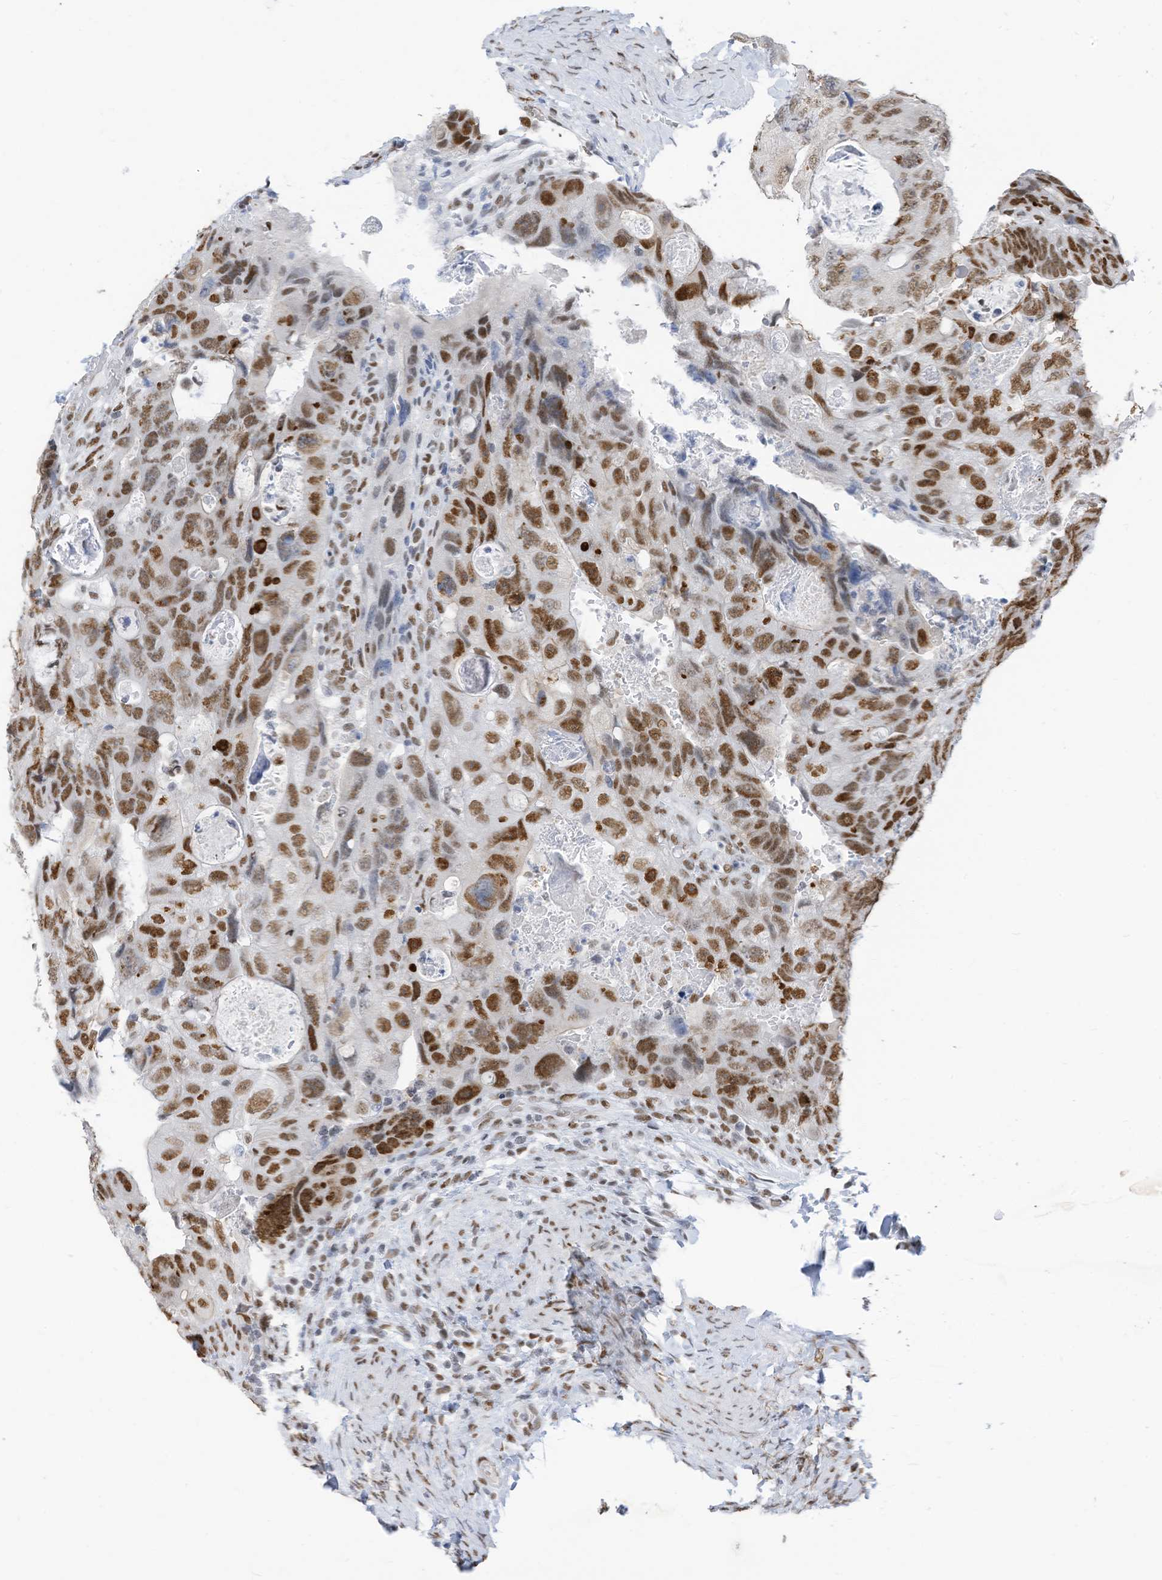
{"staining": {"intensity": "strong", "quantity": ">75%", "location": "nuclear"}, "tissue": "colorectal cancer", "cell_type": "Tumor cells", "image_type": "cancer", "snomed": [{"axis": "morphology", "description": "Adenocarcinoma, NOS"}, {"axis": "topography", "description": "Rectum"}], "caption": "Strong nuclear staining is present in about >75% of tumor cells in adenocarcinoma (colorectal).", "gene": "KHSRP", "patient": {"sex": "male", "age": 59}}